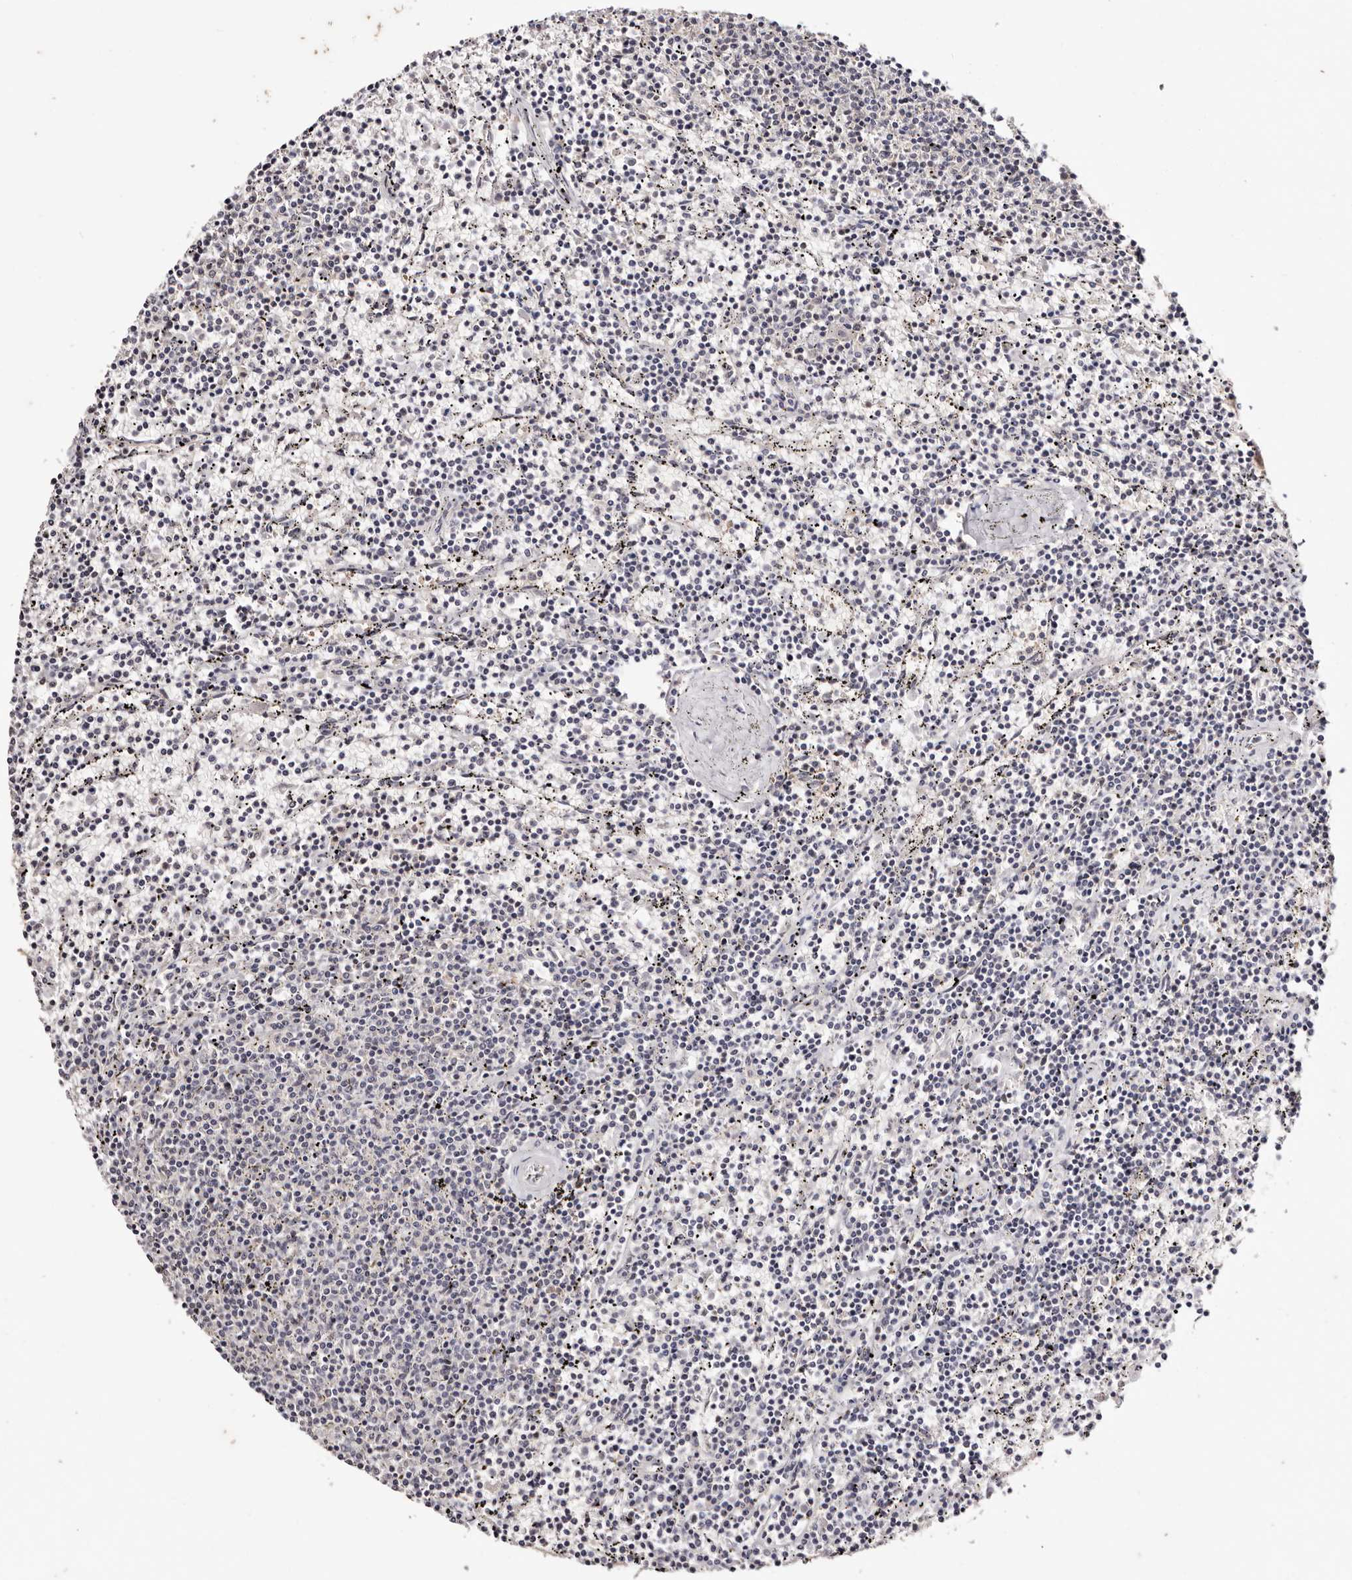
{"staining": {"intensity": "negative", "quantity": "none", "location": "none"}, "tissue": "lymphoma", "cell_type": "Tumor cells", "image_type": "cancer", "snomed": [{"axis": "morphology", "description": "Malignant lymphoma, non-Hodgkin's type, Low grade"}, {"axis": "topography", "description": "Spleen"}], "caption": "Human malignant lymphoma, non-Hodgkin's type (low-grade) stained for a protein using immunohistochemistry reveals no positivity in tumor cells.", "gene": "TYW3", "patient": {"sex": "female", "age": 50}}